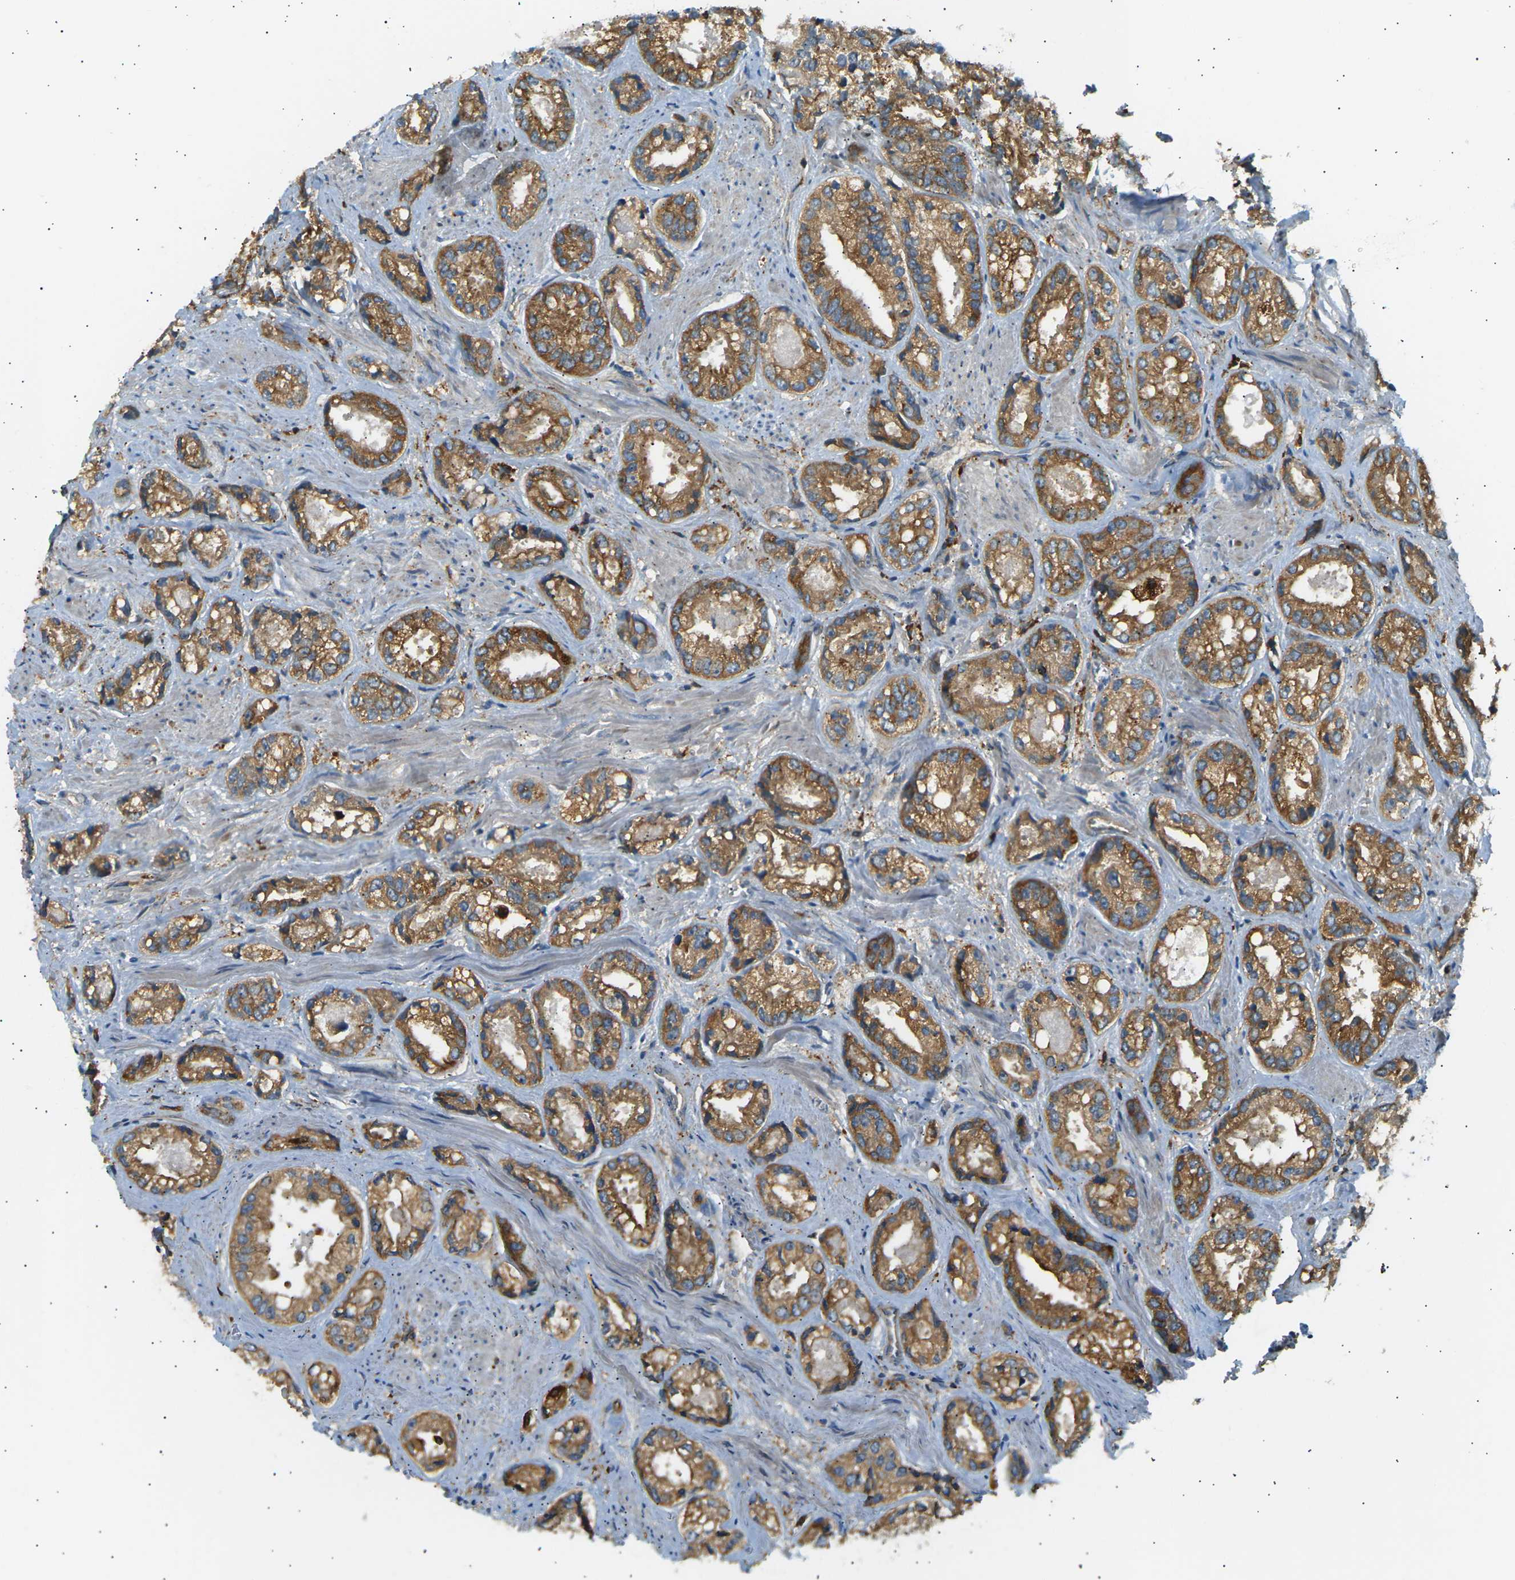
{"staining": {"intensity": "moderate", "quantity": ">75%", "location": "cytoplasmic/membranous"}, "tissue": "prostate cancer", "cell_type": "Tumor cells", "image_type": "cancer", "snomed": [{"axis": "morphology", "description": "Adenocarcinoma, High grade"}, {"axis": "topography", "description": "Prostate"}], "caption": "This is a histology image of immunohistochemistry (IHC) staining of prostate high-grade adenocarcinoma, which shows moderate positivity in the cytoplasmic/membranous of tumor cells.", "gene": "CDK17", "patient": {"sex": "male", "age": 61}}